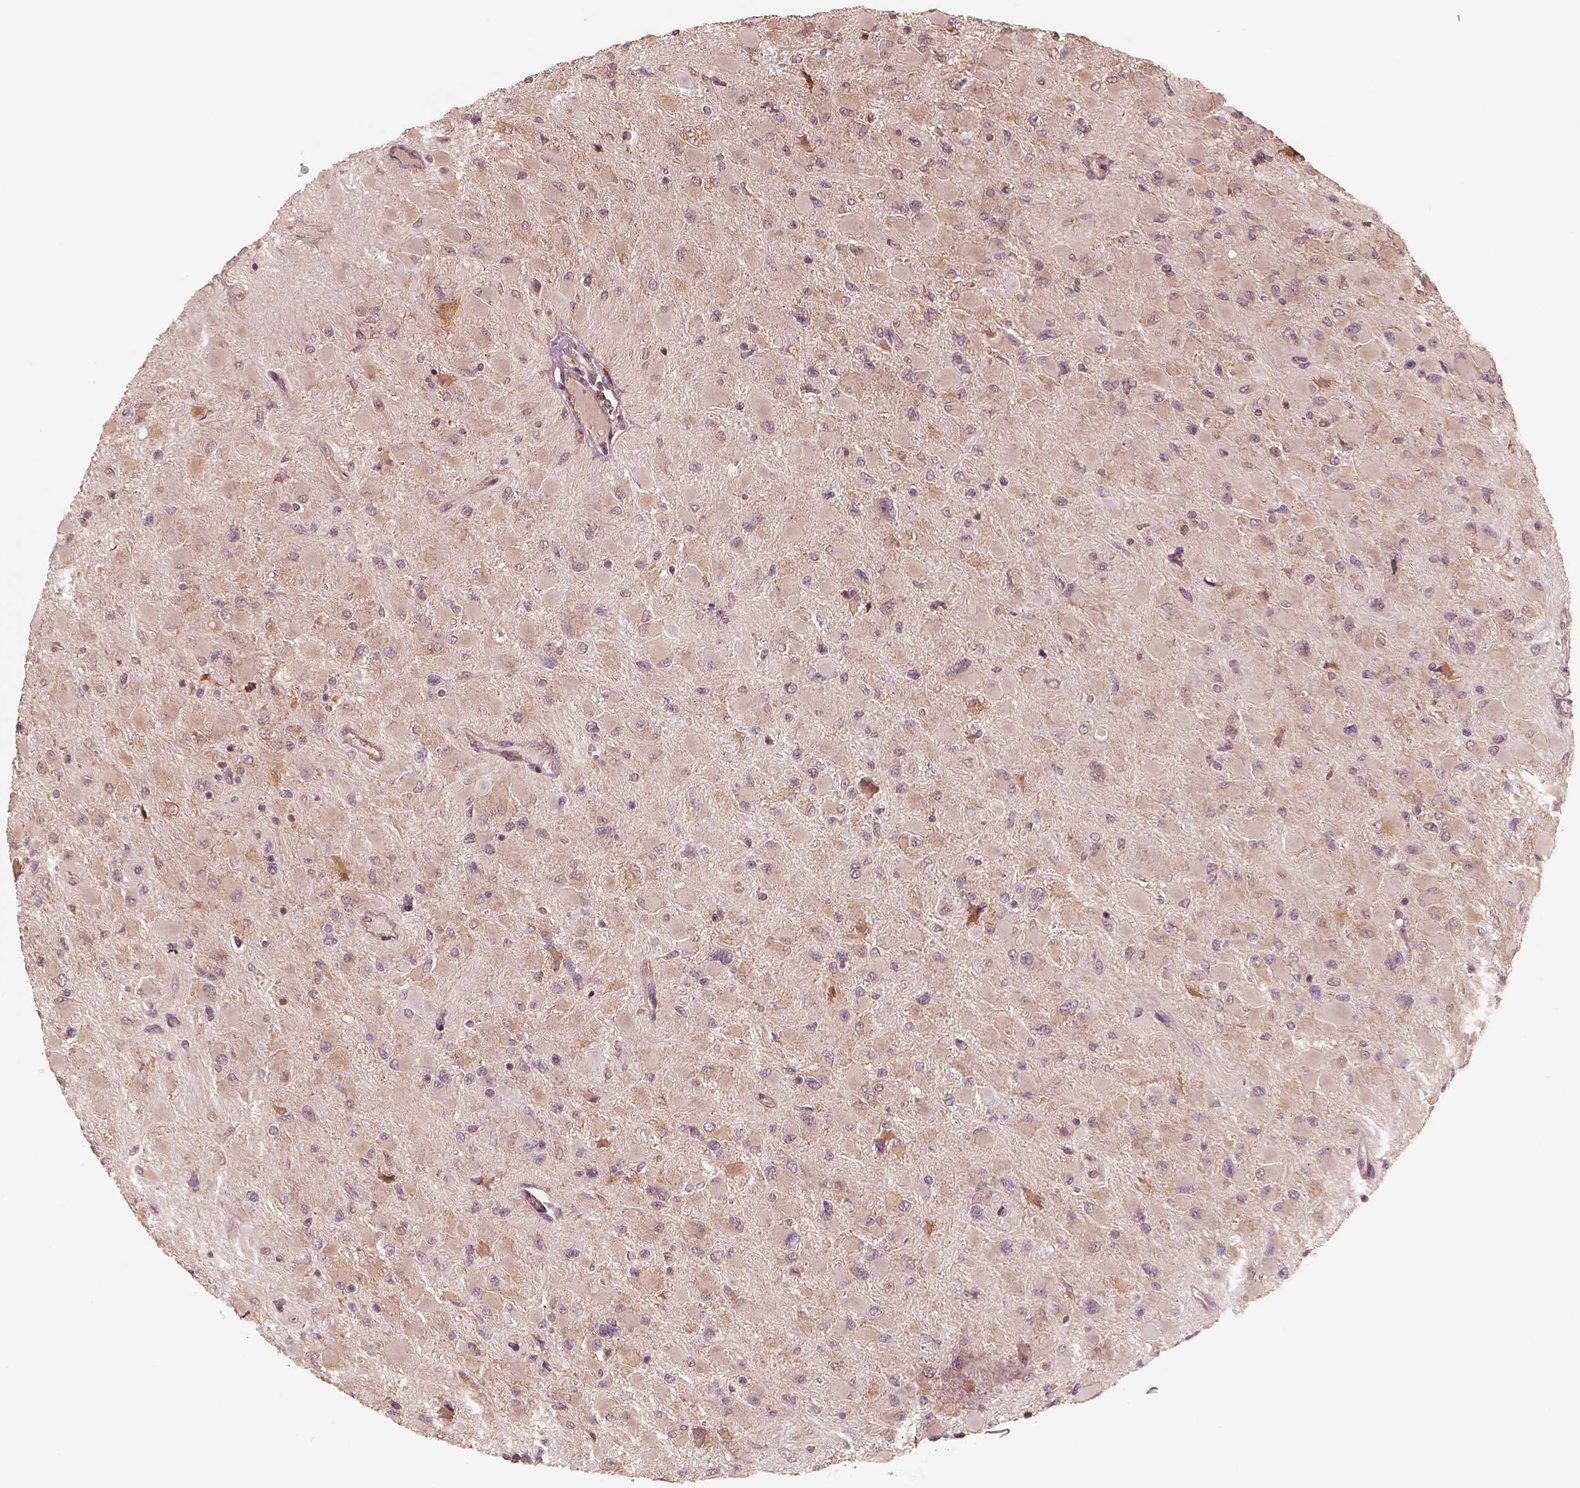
{"staining": {"intensity": "weak", "quantity": "25%-75%", "location": "cytoplasmic/membranous"}, "tissue": "glioma", "cell_type": "Tumor cells", "image_type": "cancer", "snomed": [{"axis": "morphology", "description": "Glioma, malignant, High grade"}, {"axis": "topography", "description": "Cerebral cortex"}], "caption": "This micrograph shows immunohistochemistry (IHC) staining of malignant glioma (high-grade), with low weak cytoplasmic/membranous expression in about 25%-75% of tumor cells.", "gene": "RPS5", "patient": {"sex": "female", "age": 36}}